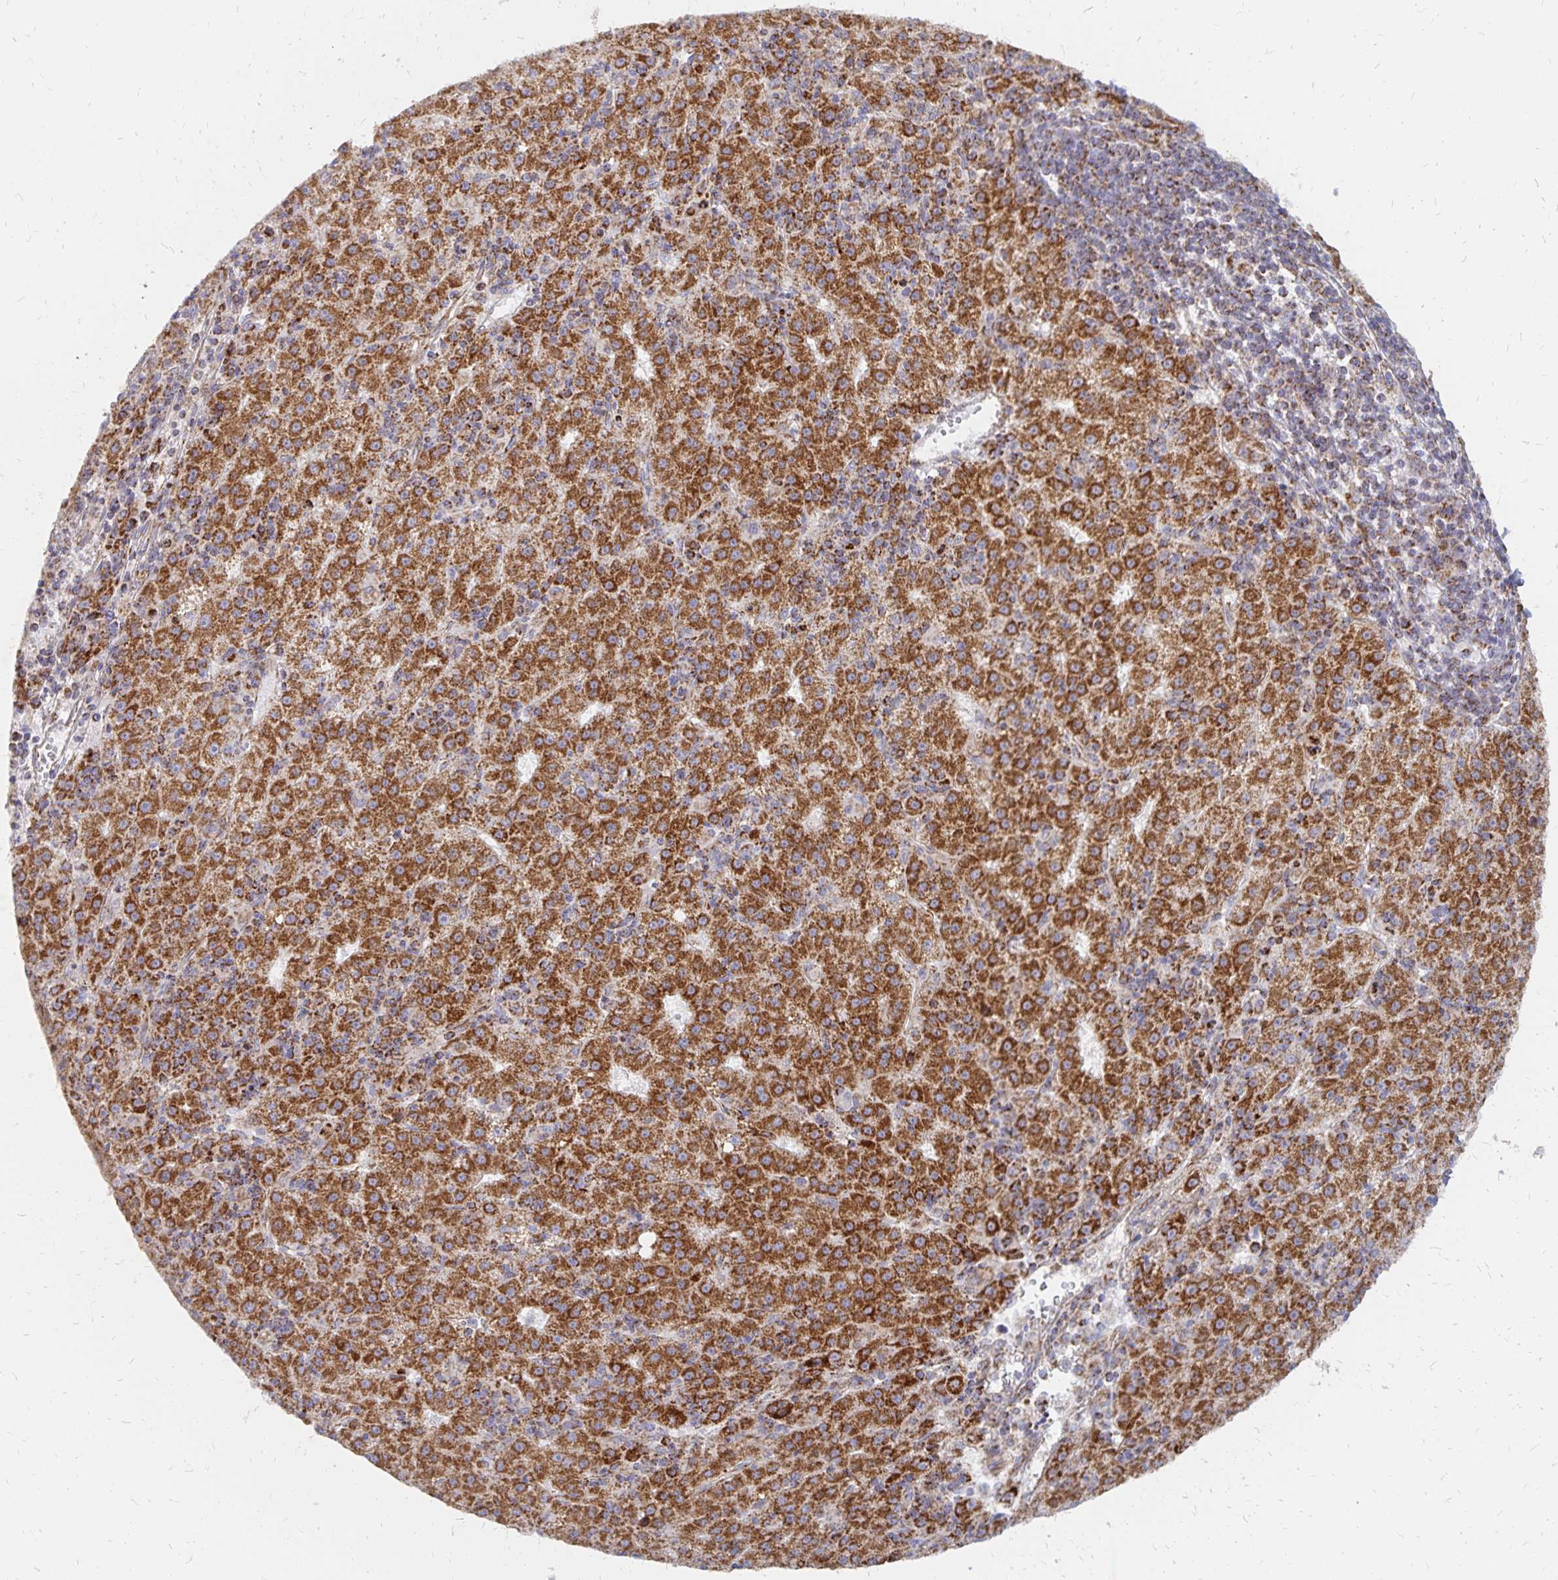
{"staining": {"intensity": "strong", "quantity": ">75%", "location": "cytoplasmic/membranous"}, "tissue": "liver cancer", "cell_type": "Tumor cells", "image_type": "cancer", "snomed": [{"axis": "morphology", "description": "Carcinoma, Hepatocellular, NOS"}, {"axis": "topography", "description": "Liver"}], "caption": "The histopathology image shows immunohistochemical staining of liver cancer. There is strong cytoplasmic/membranous staining is identified in about >75% of tumor cells.", "gene": "STOML2", "patient": {"sex": "male", "age": 76}}